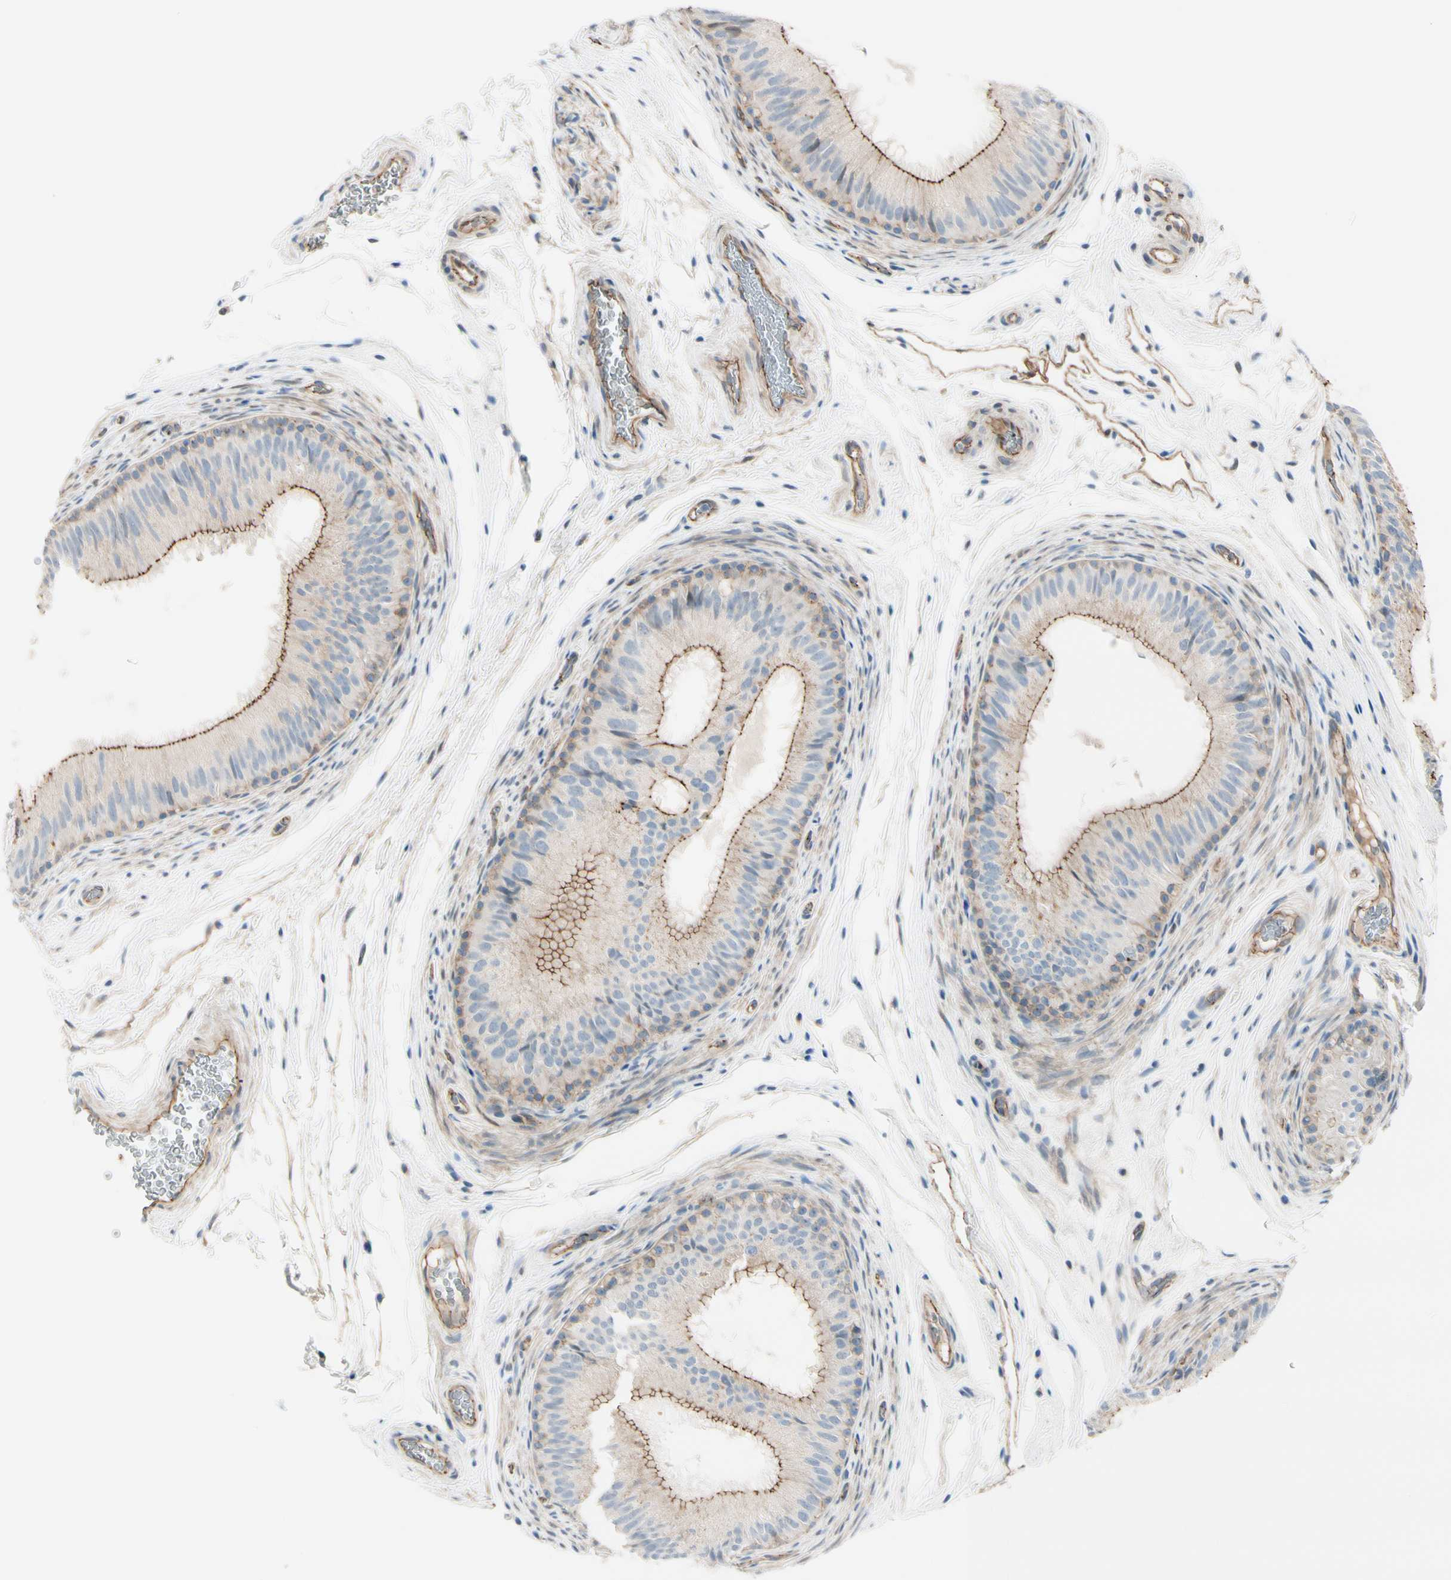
{"staining": {"intensity": "moderate", "quantity": ">75%", "location": "cytoplasmic/membranous"}, "tissue": "epididymis", "cell_type": "Glandular cells", "image_type": "normal", "snomed": [{"axis": "morphology", "description": "Normal tissue, NOS"}, {"axis": "topography", "description": "Epididymis"}], "caption": "Protein staining demonstrates moderate cytoplasmic/membranous positivity in about >75% of glandular cells in unremarkable epididymis. Using DAB (brown) and hematoxylin (blue) stains, captured at high magnification using brightfield microscopy.", "gene": "TJP1", "patient": {"sex": "male", "age": 36}}